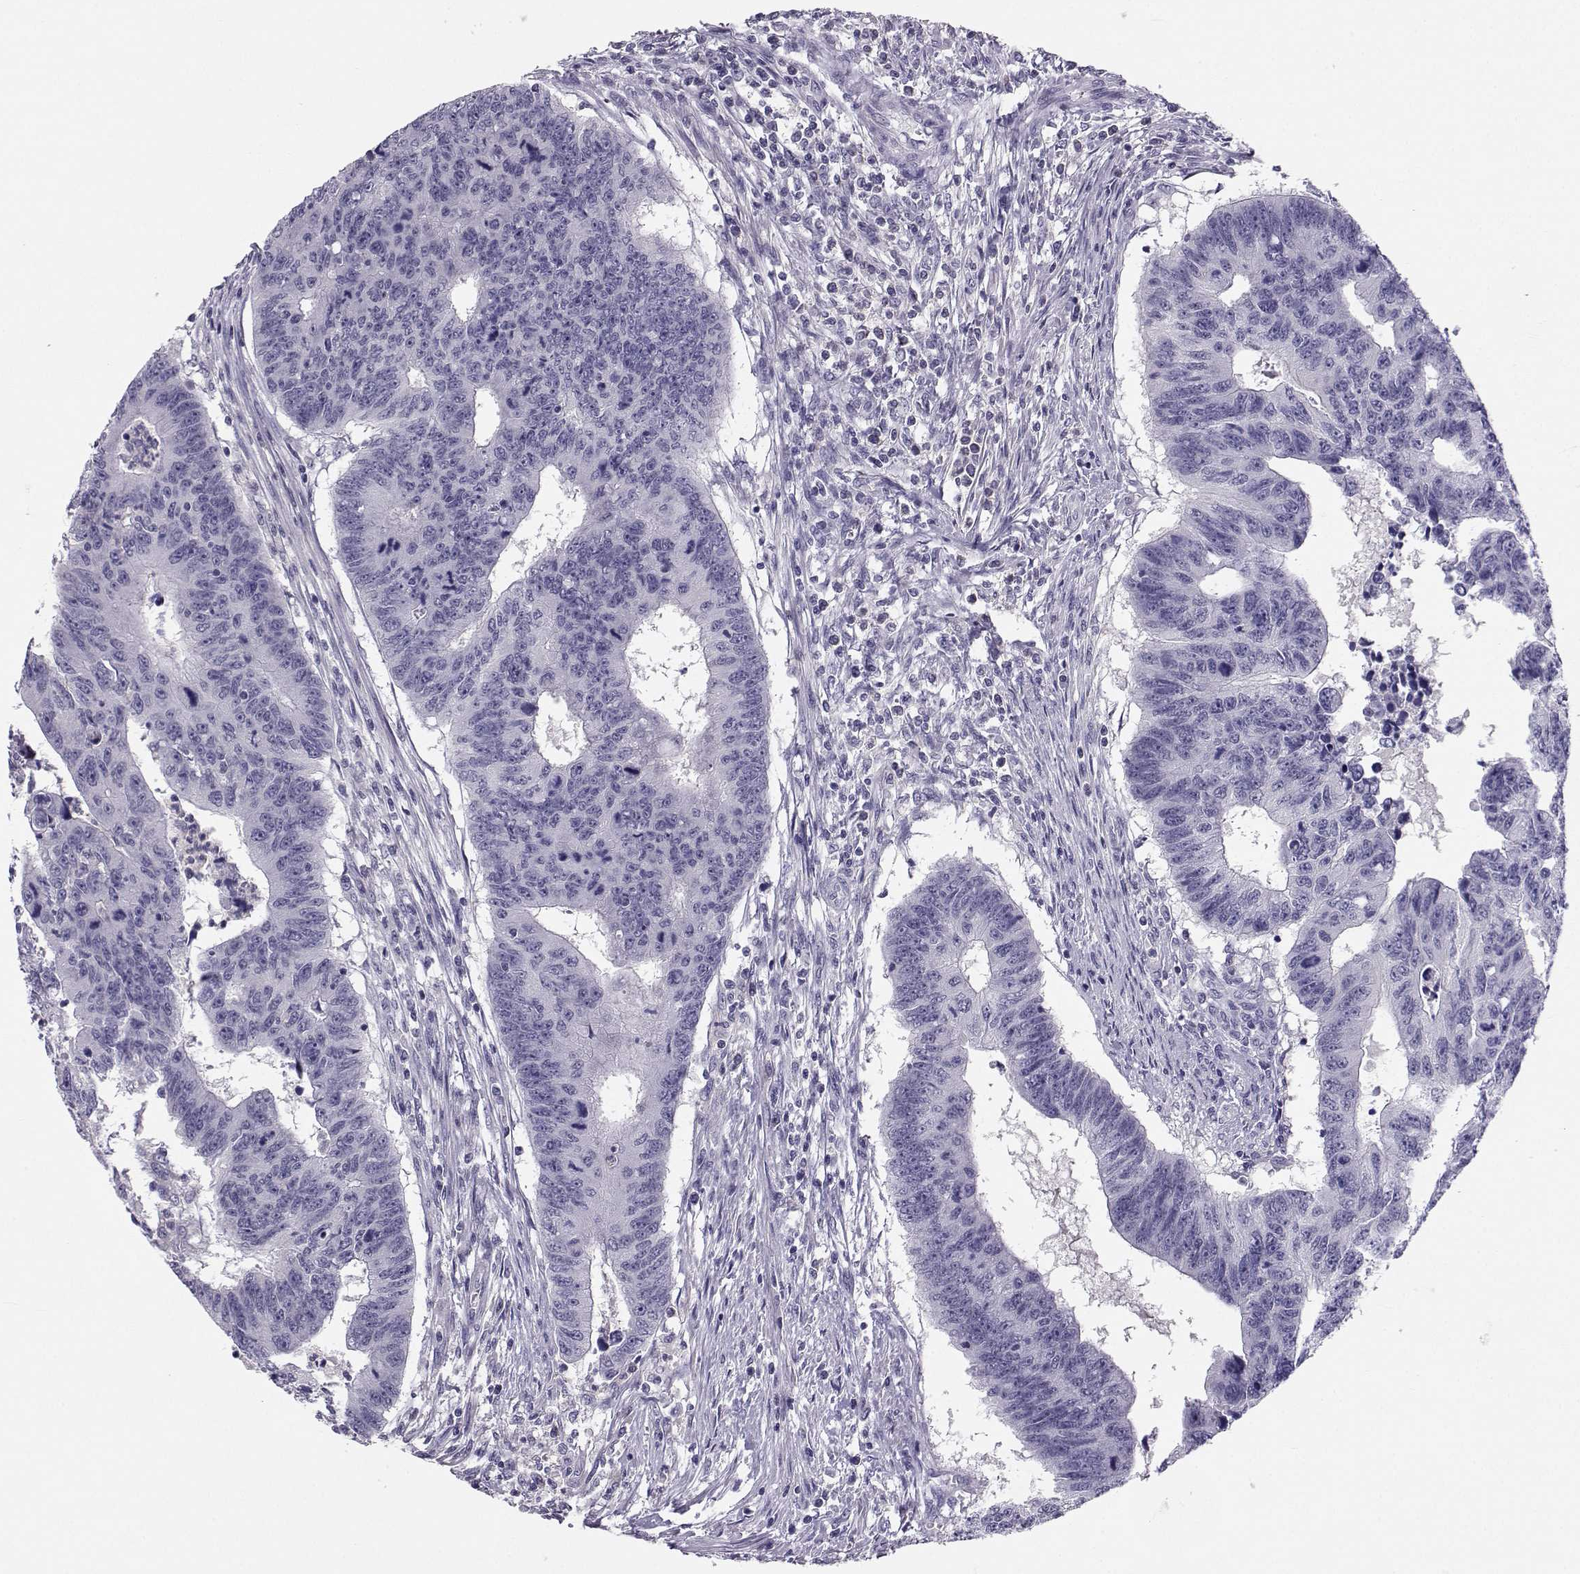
{"staining": {"intensity": "negative", "quantity": "none", "location": "none"}, "tissue": "colorectal cancer", "cell_type": "Tumor cells", "image_type": "cancer", "snomed": [{"axis": "morphology", "description": "Adenocarcinoma, NOS"}, {"axis": "topography", "description": "Rectum"}], "caption": "A high-resolution photomicrograph shows immunohistochemistry (IHC) staining of colorectal cancer, which exhibits no significant staining in tumor cells.", "gene": "MROH7", "patient": {"sex": "female", "age": 85}}